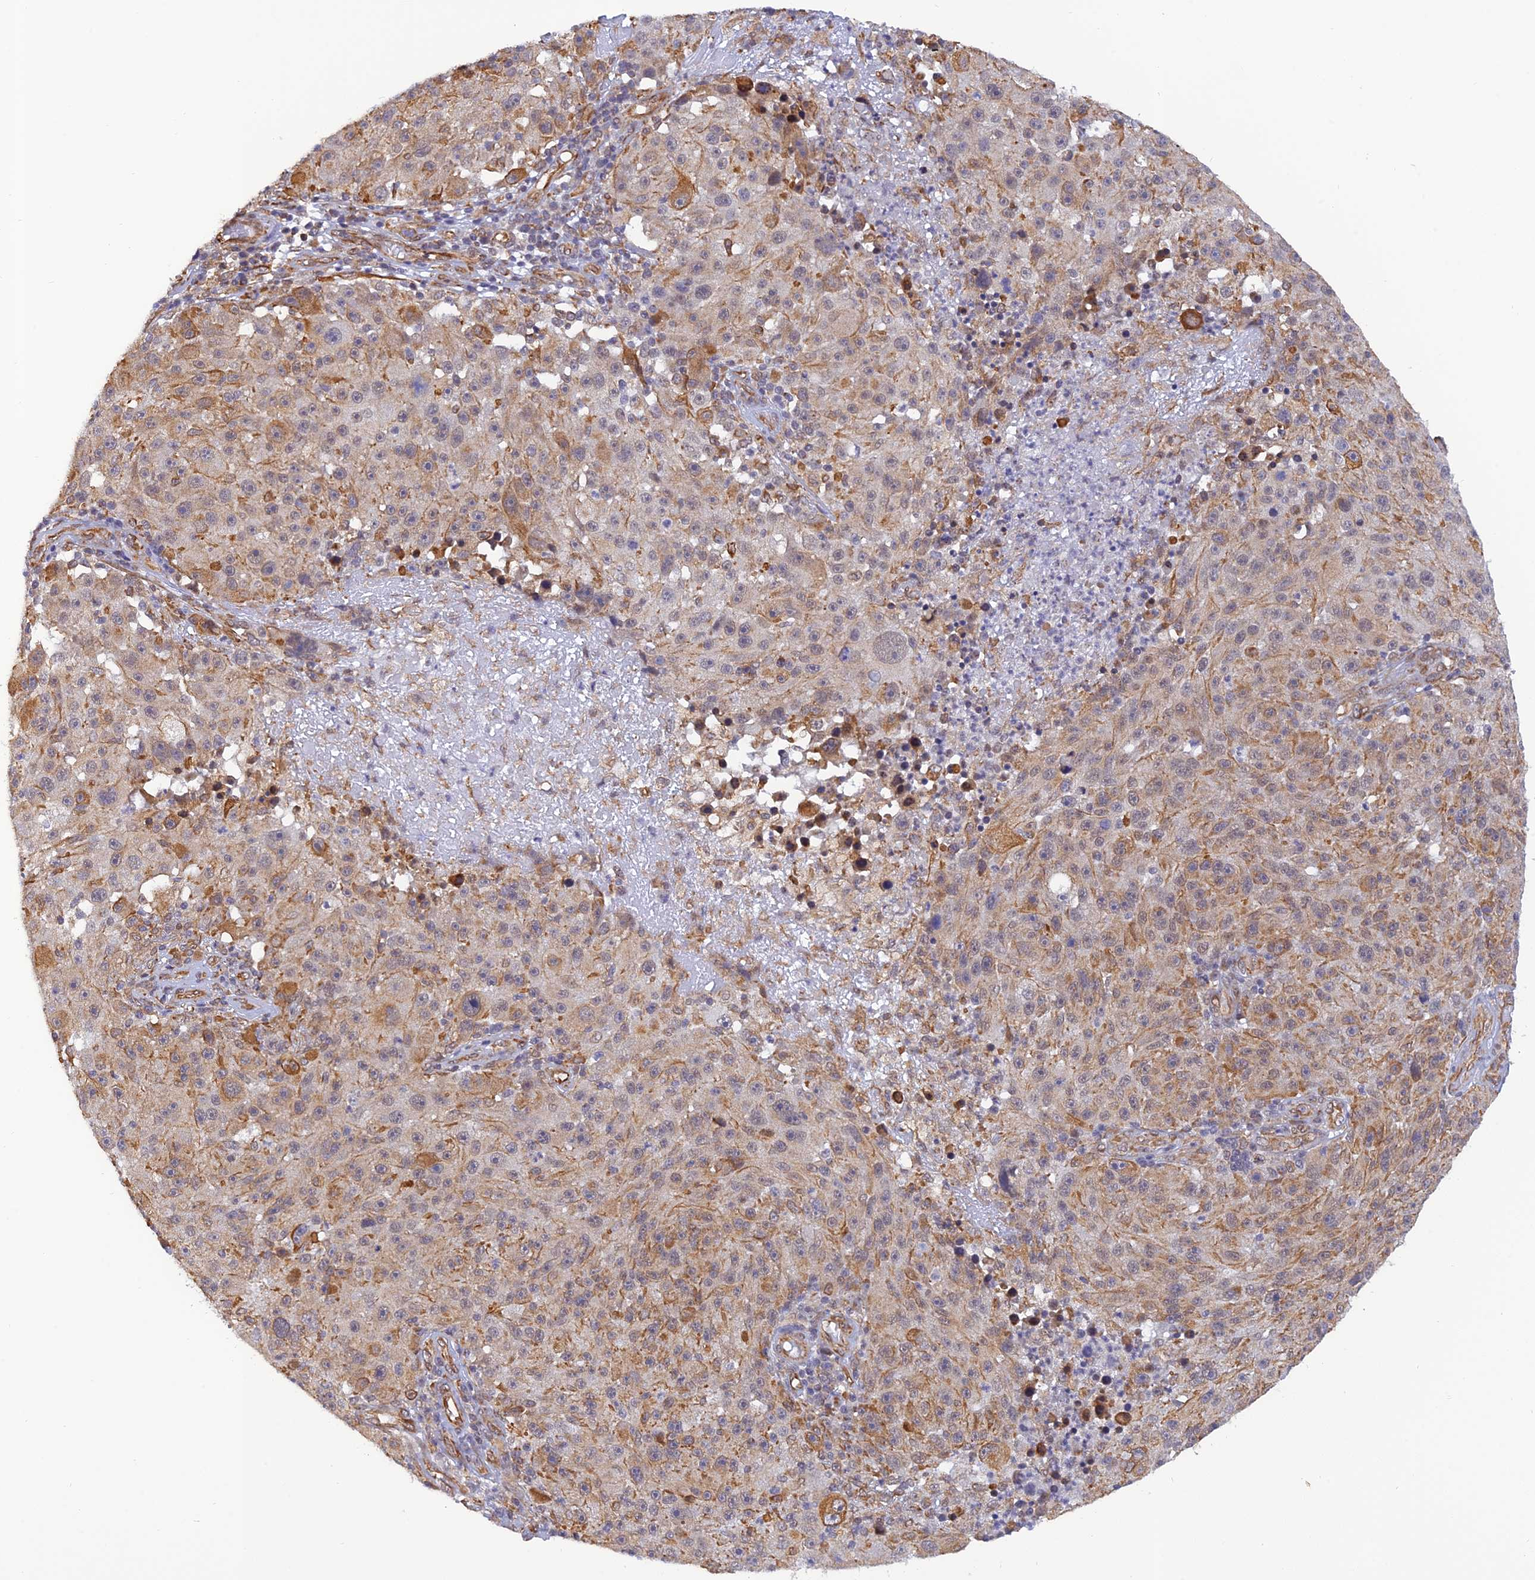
{"staining": {"intensity": "moderate", "quantity": "25%-75%", "location": "cytoplasmic/membranous"}, "tissue": "melanoma", "cell_type": "Tumor cells", "image_type": "cancer", "snomed": [{"axis": "morphology", "description": "Malignant melanoma, NOS"}, {"axis": "topography", "description": "Skin"}], "caption": "Malignant melanoma stained with IHC demonstrates moderate cytoplasmic/membranous positivity in approximately 25%-75% of tumor cells.", "gene": "PAGR1", "patient": {"sex": "male", "age": 53}}